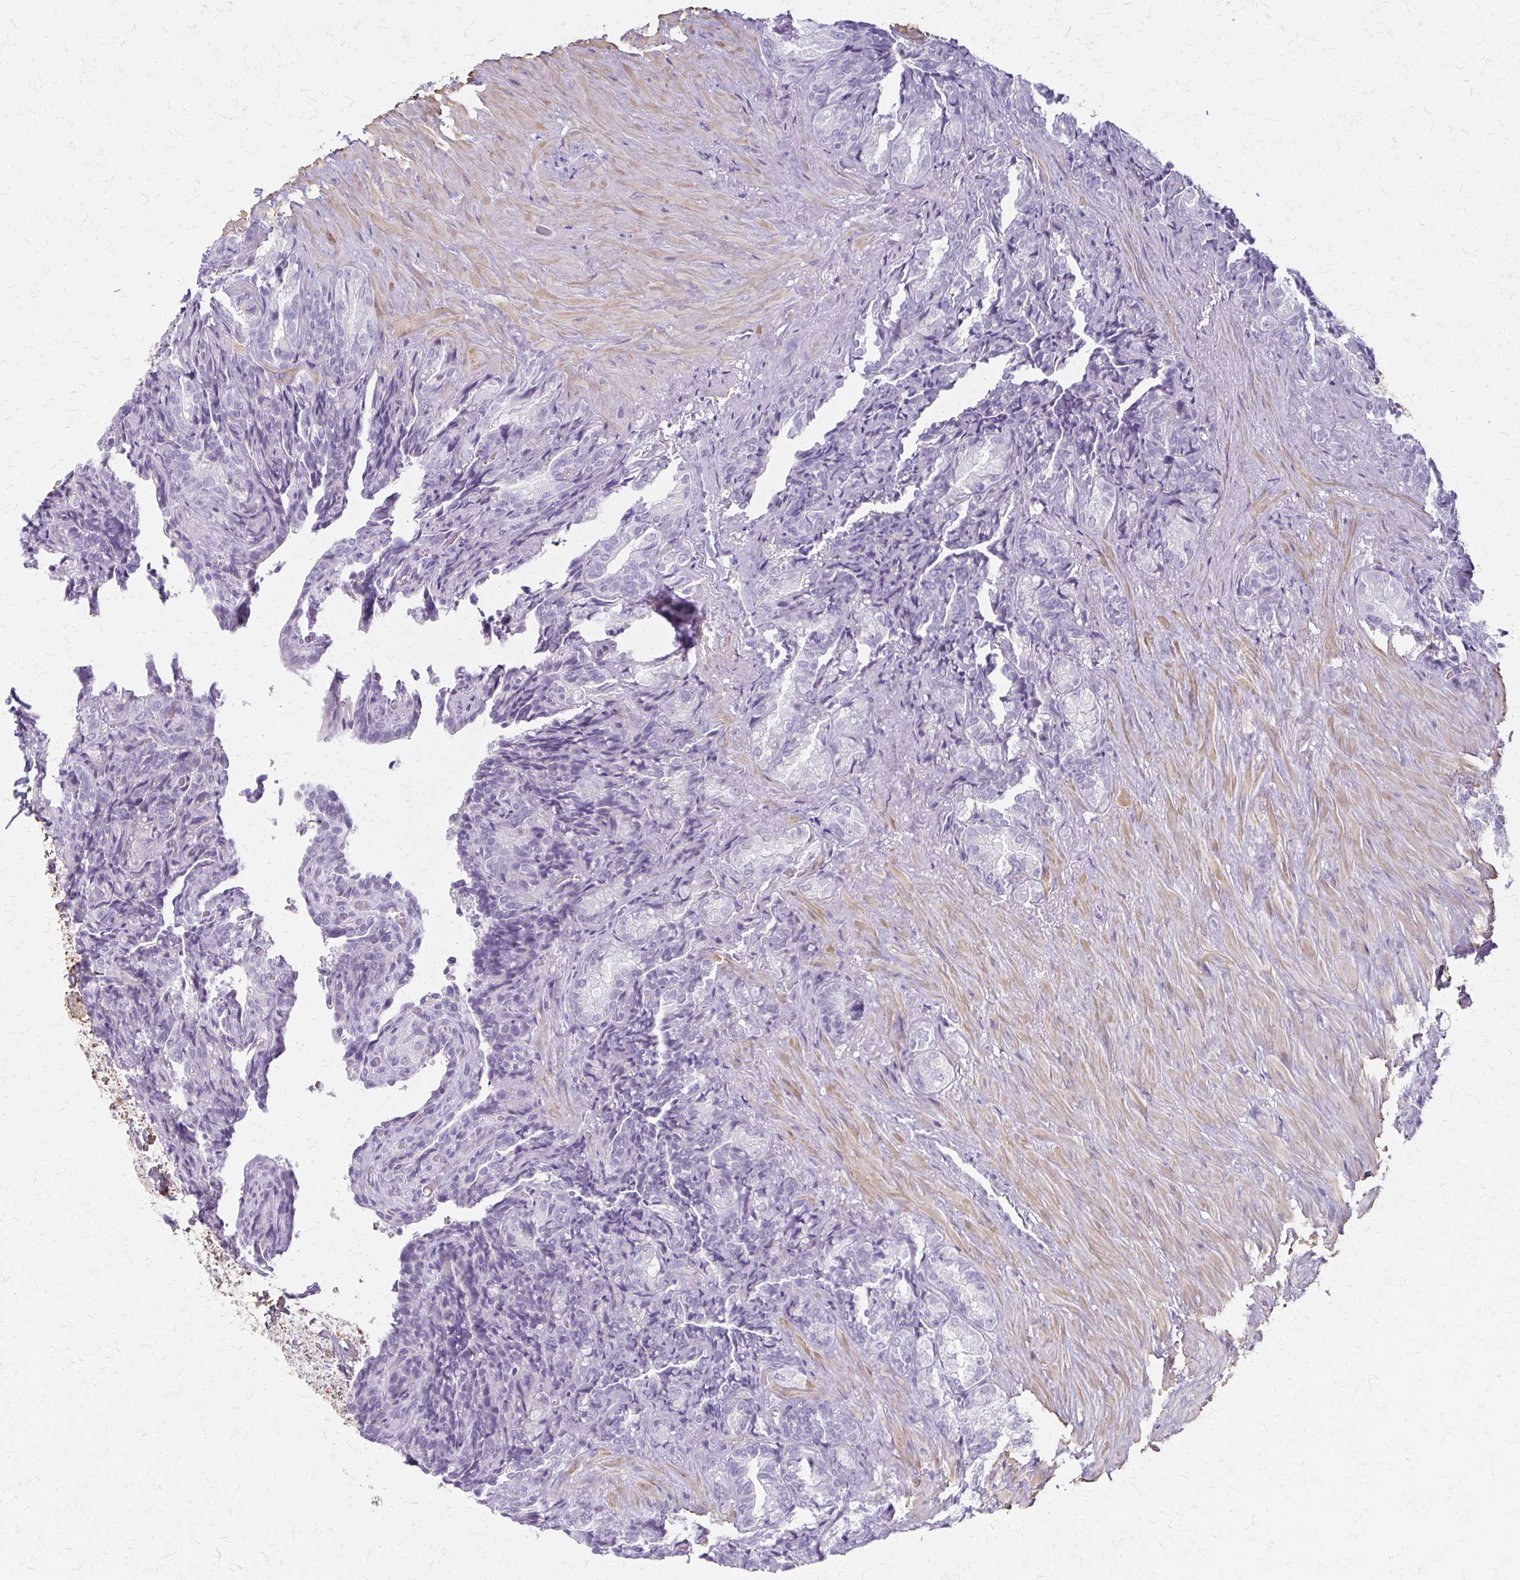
{"staining": {"intensity": "negative", "quantity": "none", "location": "none"}, "tissue": "seminal vesicle", "cell_type": "Glandular cells", "image_type": "normal", "snomed": [{"axis": "morphology", "description": "Normal tissue, NOS"}, {"axis": "topography", "description": "Seminal veicle"}], "caption": "Immunohistochemistry micrograph of unremarkable seminal vesicle: seminal vesicle stained with DAB (3,3'-diaminobenzidine) exhibits no significant protein expression in glandular cells. (Immunohistochemistry, brightfield microscopy, high magnification).", "gene": "IVL", "patient": {"sex": "male", "age": 68}}